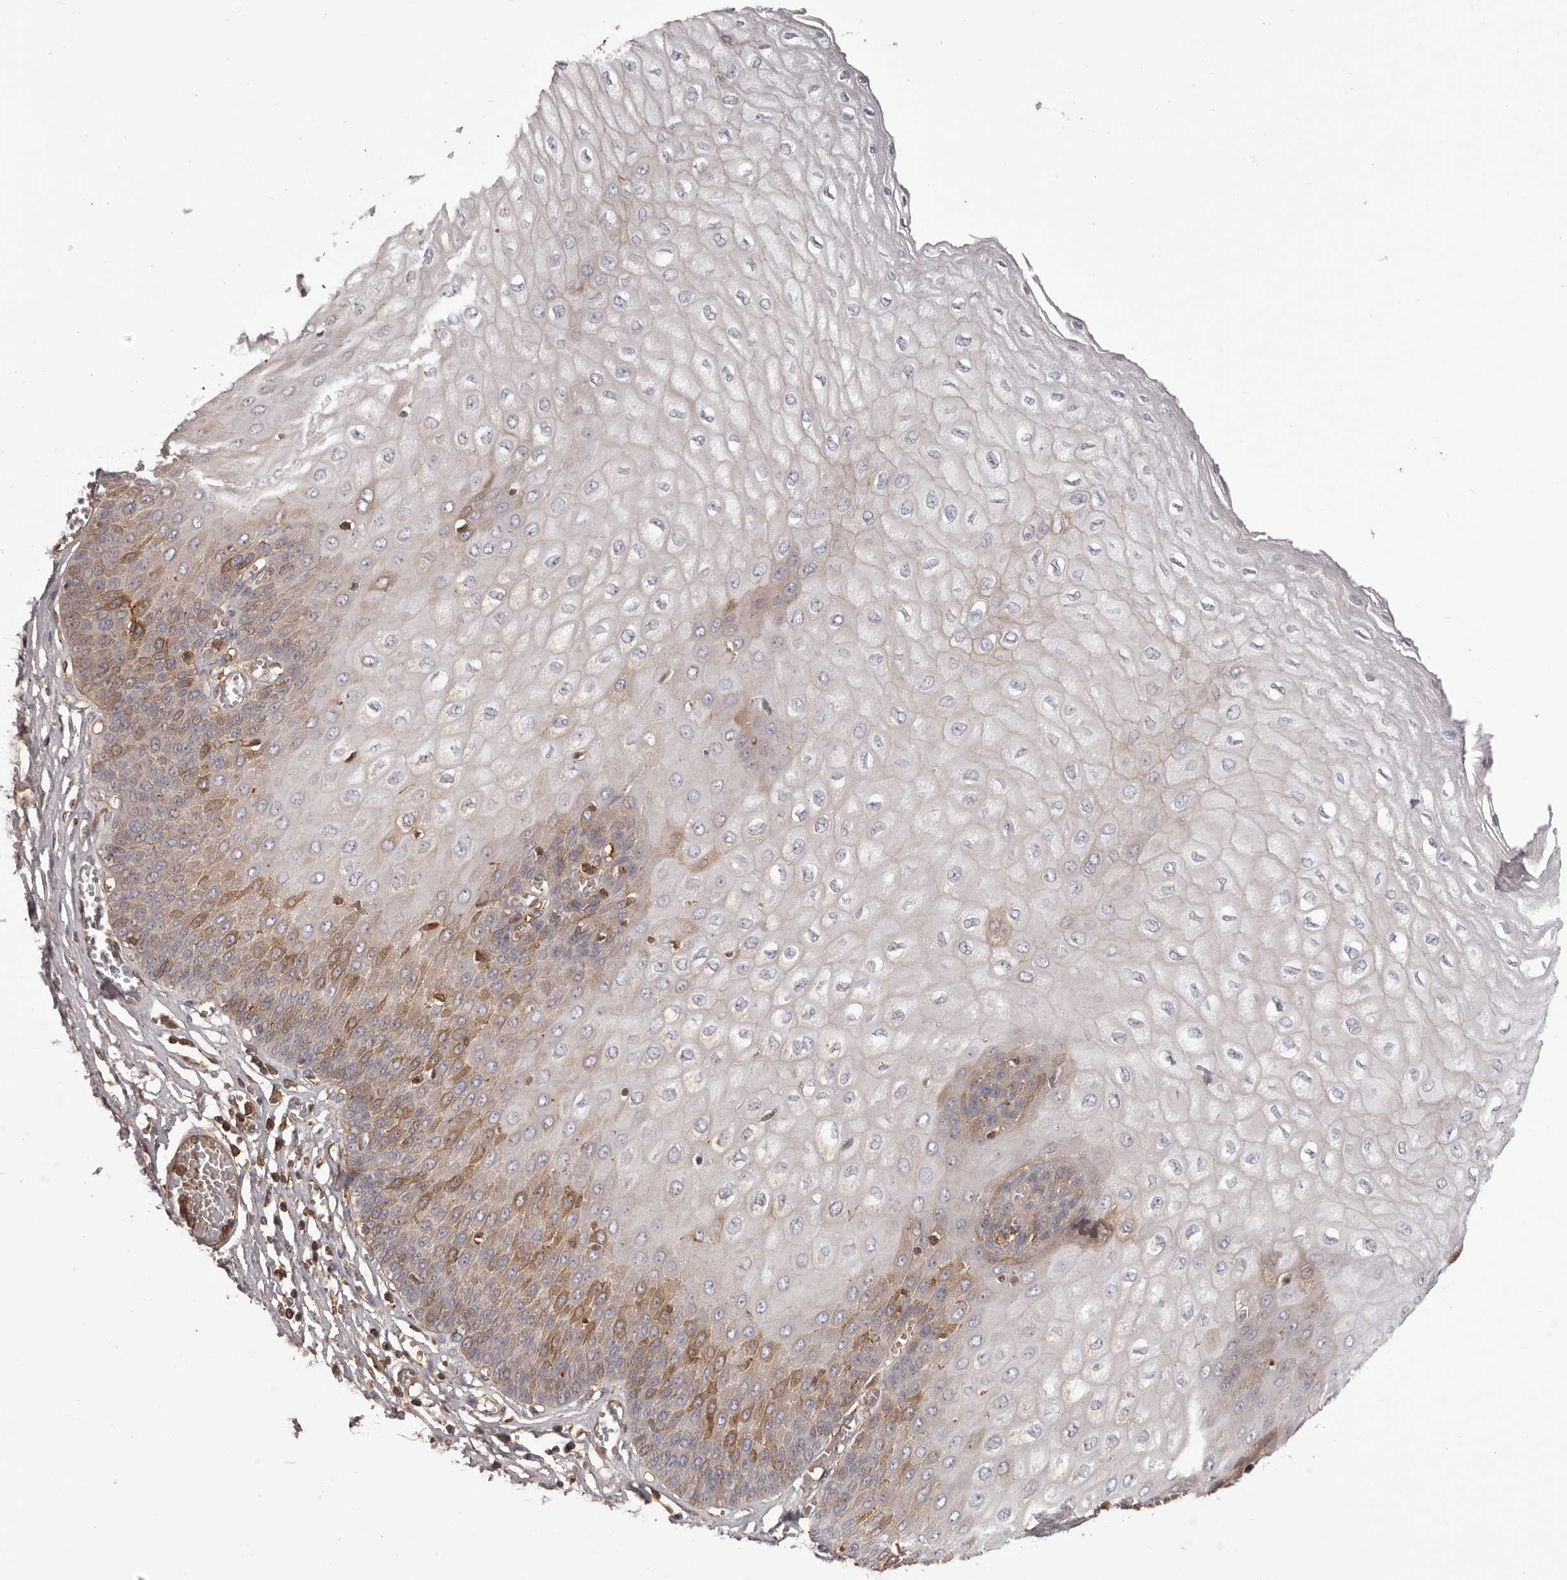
{"staining": {"intensity": "moderate", "quantity": "25%-75%", "location": "cytoplasmic/membranous"}, "tissue": "esophagus", "cell_type": "Squamous epithelial cells", "image_type": "normal", "snomed": [{"axis": "morphology", "description": "Normal tissue, NOS"}, {"axis": "topography", "description": "Esophagus"}], "caption": "Immunohistochemistry (IHC) (DAB) staining of benign esophagus exhibits moderate cytoplasmic/membranous protein staining in about 25%-75% of squamous epithelial cells.", "gene": "OTUD3", "patient": {"sex": "male", "age": 60}}